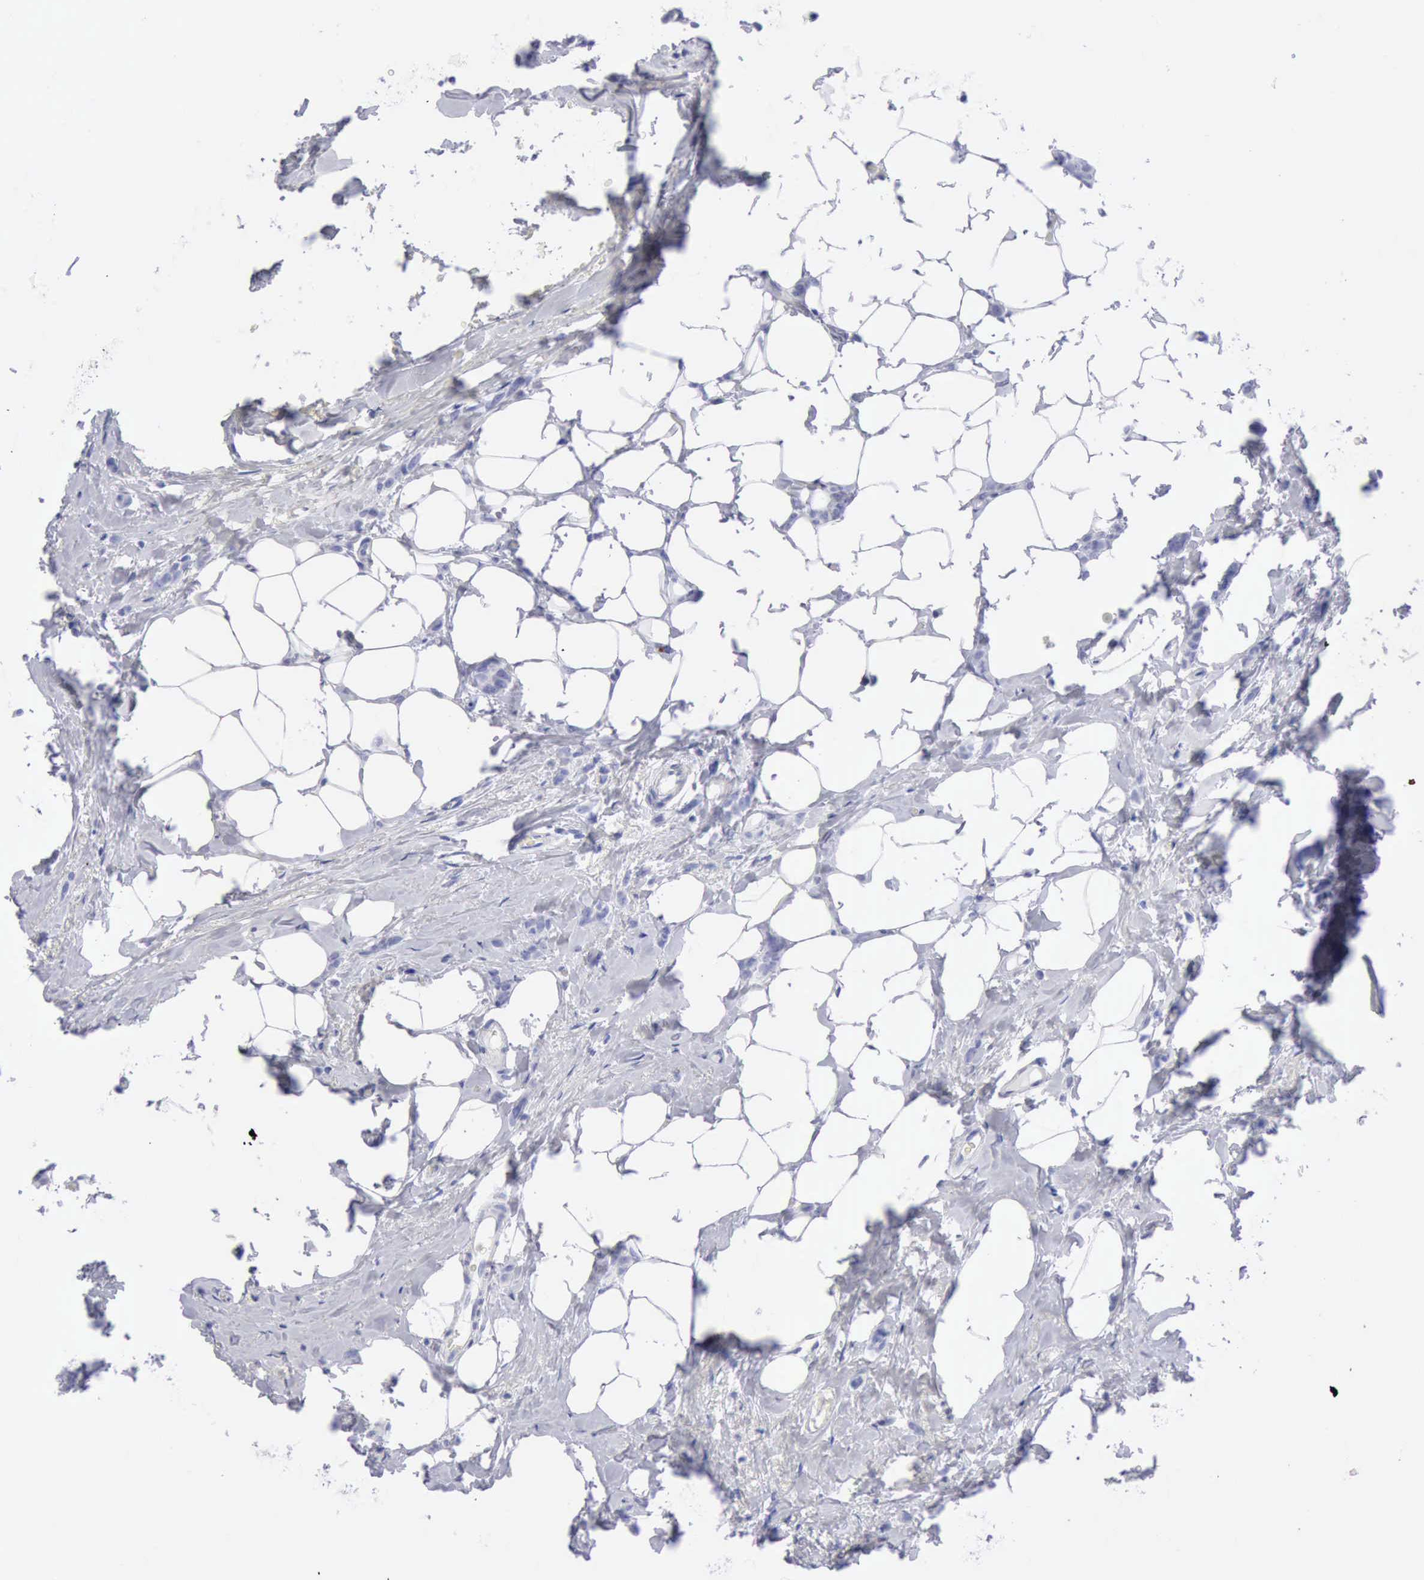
{"staining": {"intensity": "negative", "quantity": "none", "location": "none"}, "tissue": "breast cancer", "cell_type": "Tumor cells", "image_type": "cancer", "snomed": [{"axis": "morphology", "description": "Lobular carcinoma"}, {"axis": "topography", "description": "Breast"}], "caption": "This is a histopathology image of immunohistochemistry (IHC) staining of breast cancer, which shows no expression in tumor cells.", "gene": "KRT5", "patient": {"sex": "female", "age": 60}}